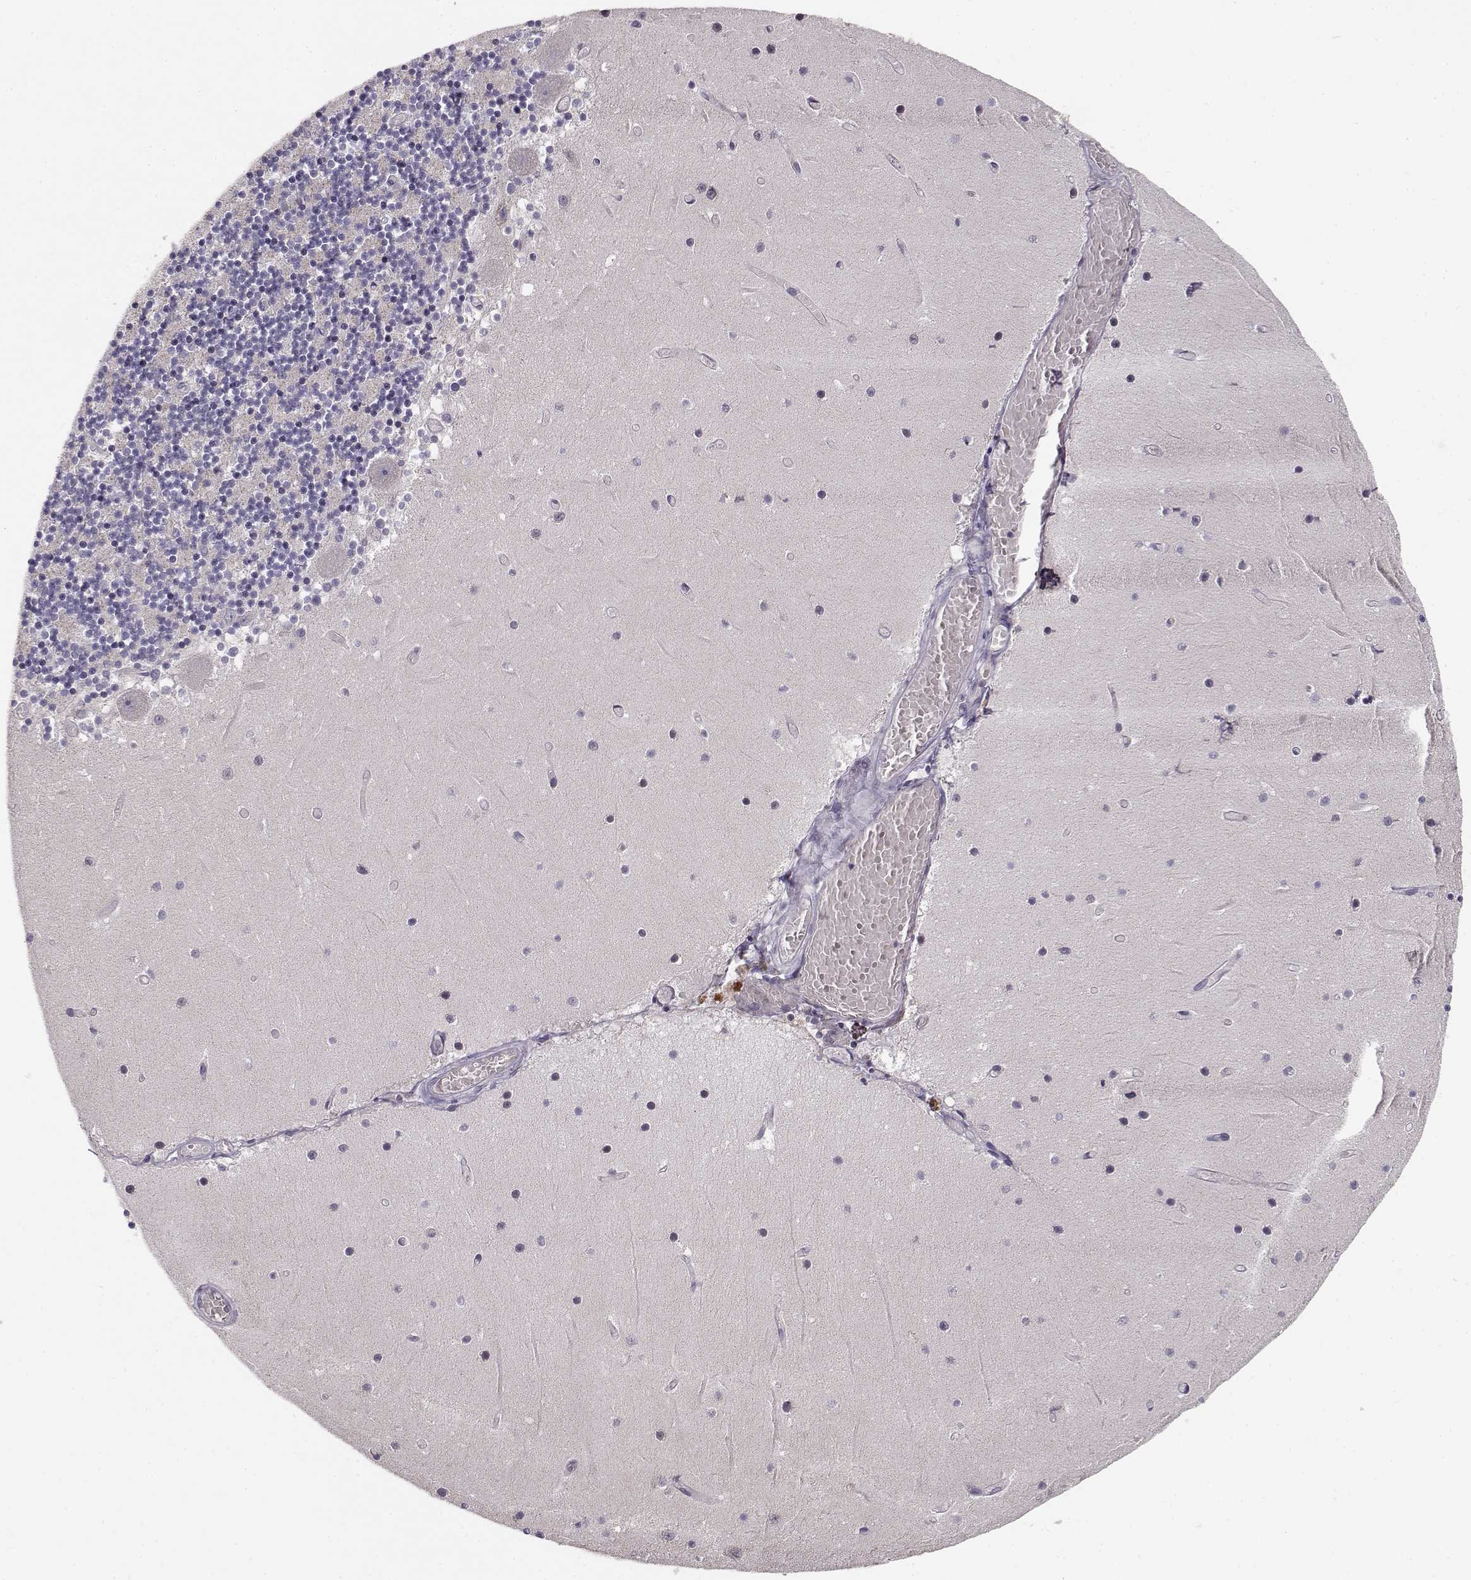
{"staining": {"intensity": "negative", "quantity": "none", "location": "none"}, "tissue": "cerebellum", "cell_type": "Cells in granular layer", "image_type": "normal", "snomed": [{"axis": "morphology", "description": "Normal tissue, NOS"}, {"axis": "topography", "description": "Cerebellum"}], "caption": "Protein analysis of unremarkable cerebellum exhibits no significant expression in cells in granular layer. The staining is performed using DAB (3,3'-diaminobenzidine) brown chromogen with nuclei counter-stained in using hematoxylin.", "gene": "SLC4A5", "patient": {"sex": "female", "age": 28}}